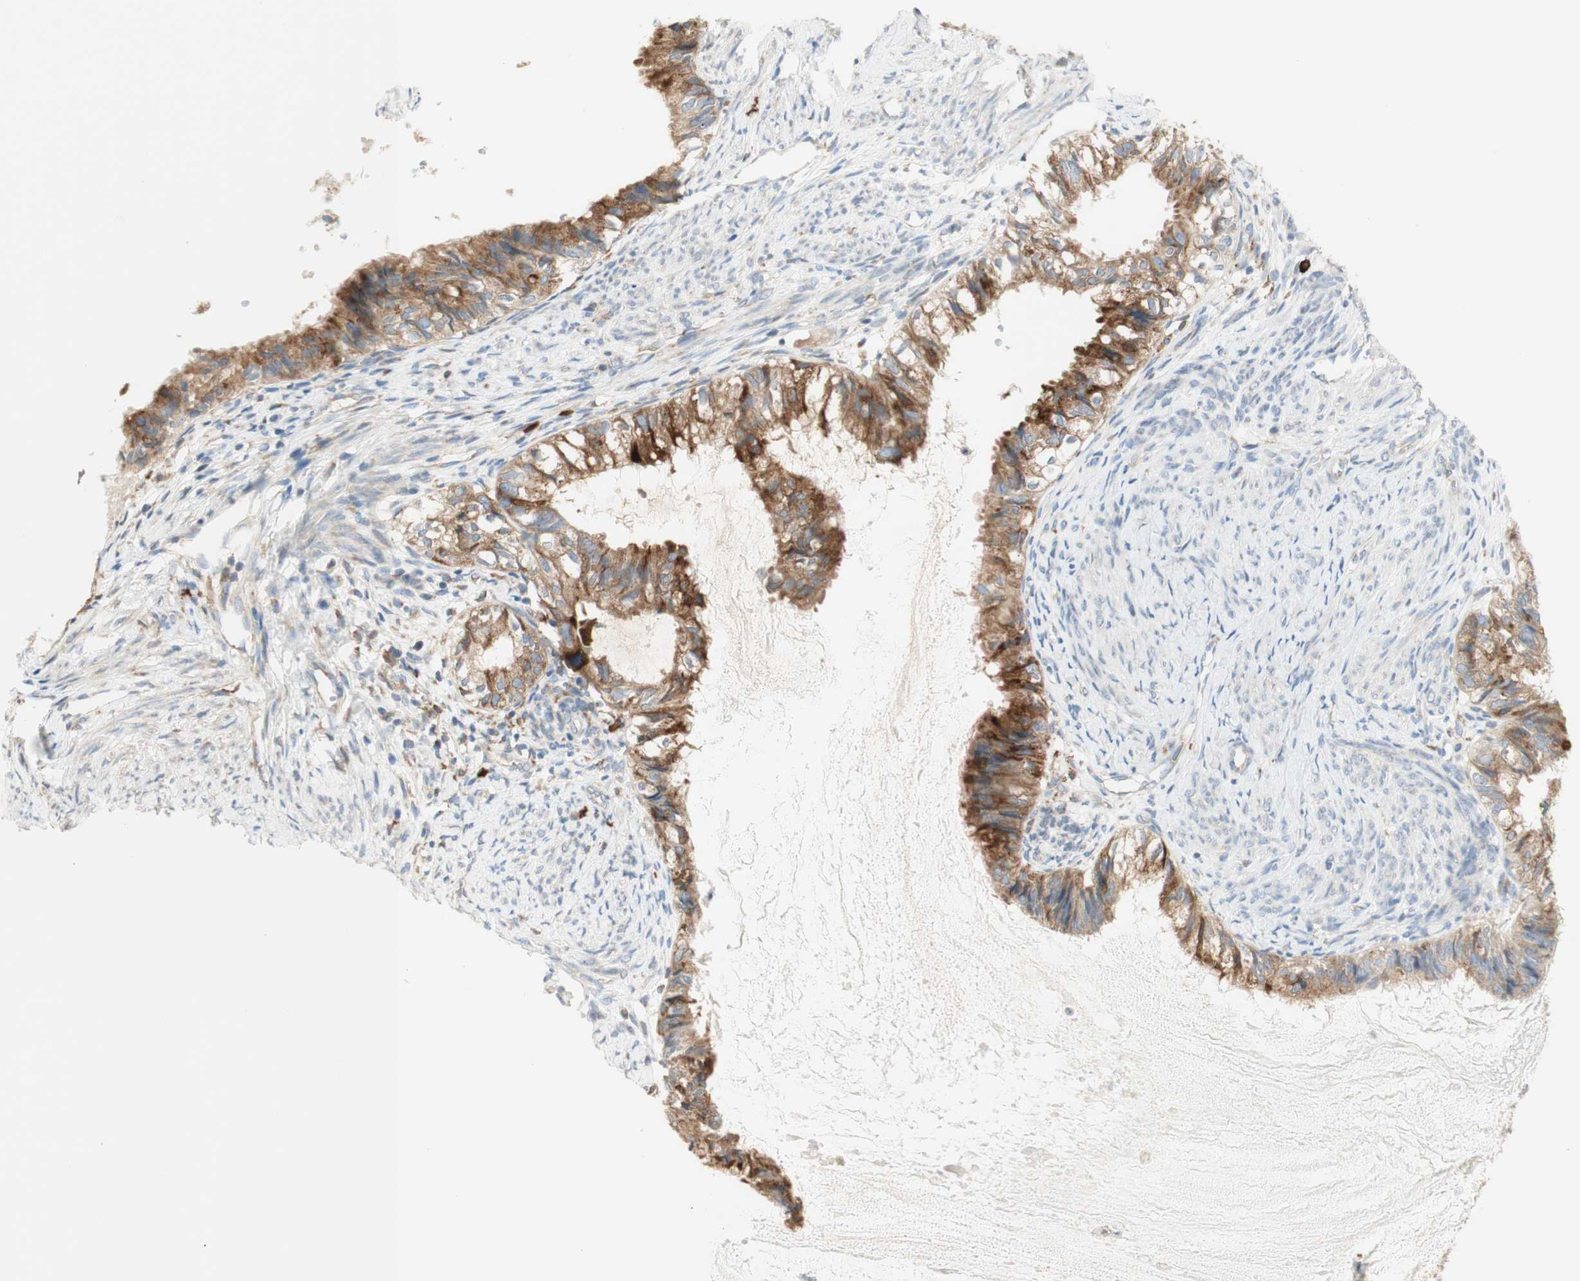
{"staining": {"intensity": "moderate", "quantity": ">75%", "location": "cytoplasmic/membranous"}, "tissue": "cervical cancer", "cell_type": "Tumor cells", "image_type": "cancer", "snomed": [{"axis": "morphology", "description": "Normal tissue, NOS"}, {"axis": "morphology", "description": "Adenocarcinoma, NOS"}, {"axis": "topography", "description": "Cervix"}, {"axis": "topography", "description": "Endometrium"}], "caption": "Immunohistochemical staining of human cervical cancer (adenocarcinoma) exhibits moderate cytoplasmic/membranous protein positivity in approximately >75% of tumor cells. (DAB (3,3'-diaminobenzidine) IHC, brown staining for protein, blue staining for nuclei).", "gene": "MANF", "patient": {"sex": "female", "age": 86}}